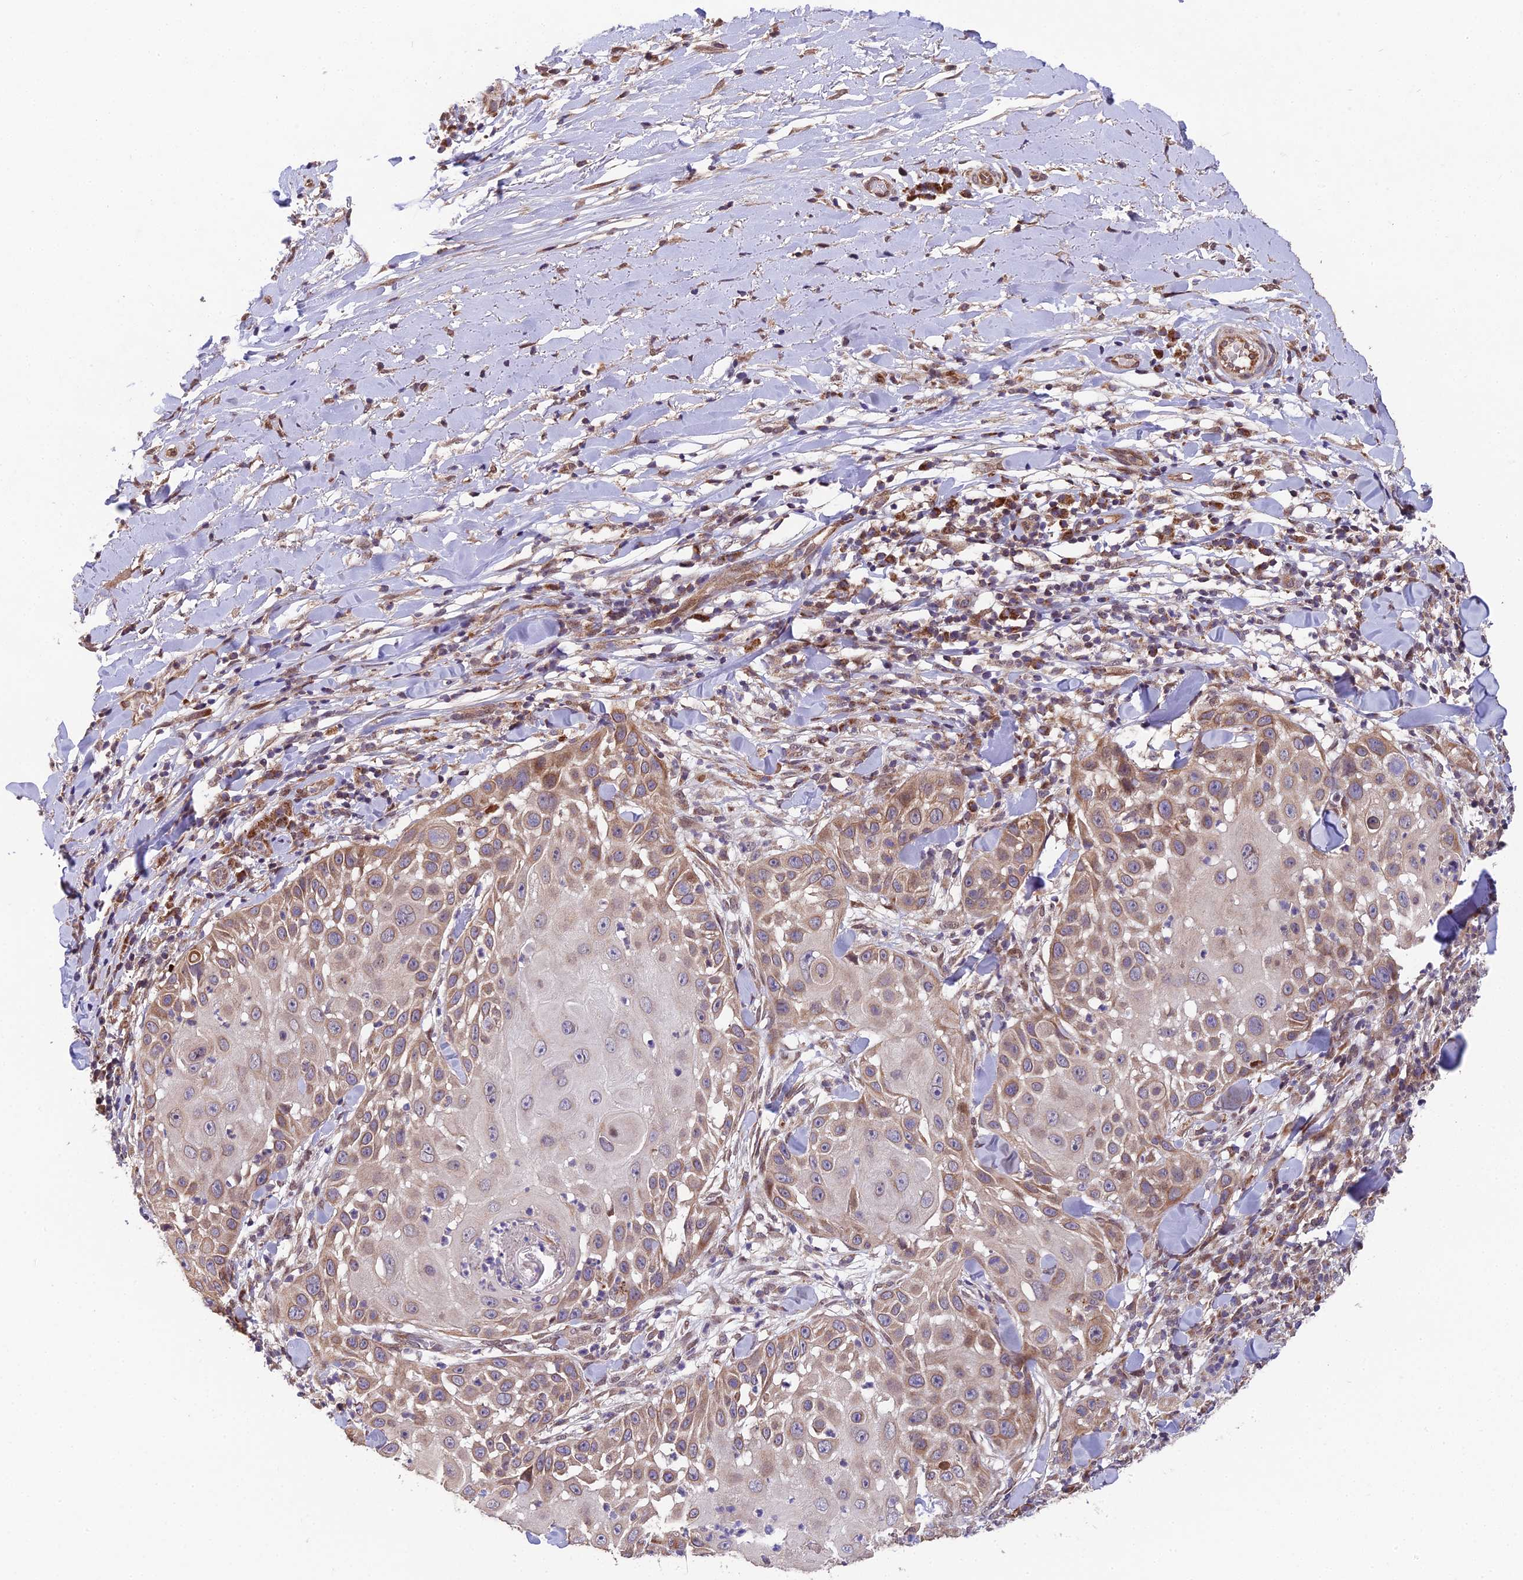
{"staining": {"intensity": "moderate", "quantity": "25%-75%", "location": "cytoplasmic/membranous"}, "tissue": "skin cancer", "cell_type": "Tumor cells", "image_type": "cancer", "snomed": [{"axis": "morphology", "description": "Squamous cell carcinoma, NOS"}, {"axis": "topography", "description": "Skin"}], "caption": "Tumor cells display medium levels of moderate cytoplasmic/membranous positivity in approximately 25%-75% of cells in squamous cell carcinoma (skin).", "gene": "CYP2R1", "patient": {"sex": "female", "age": 44}}